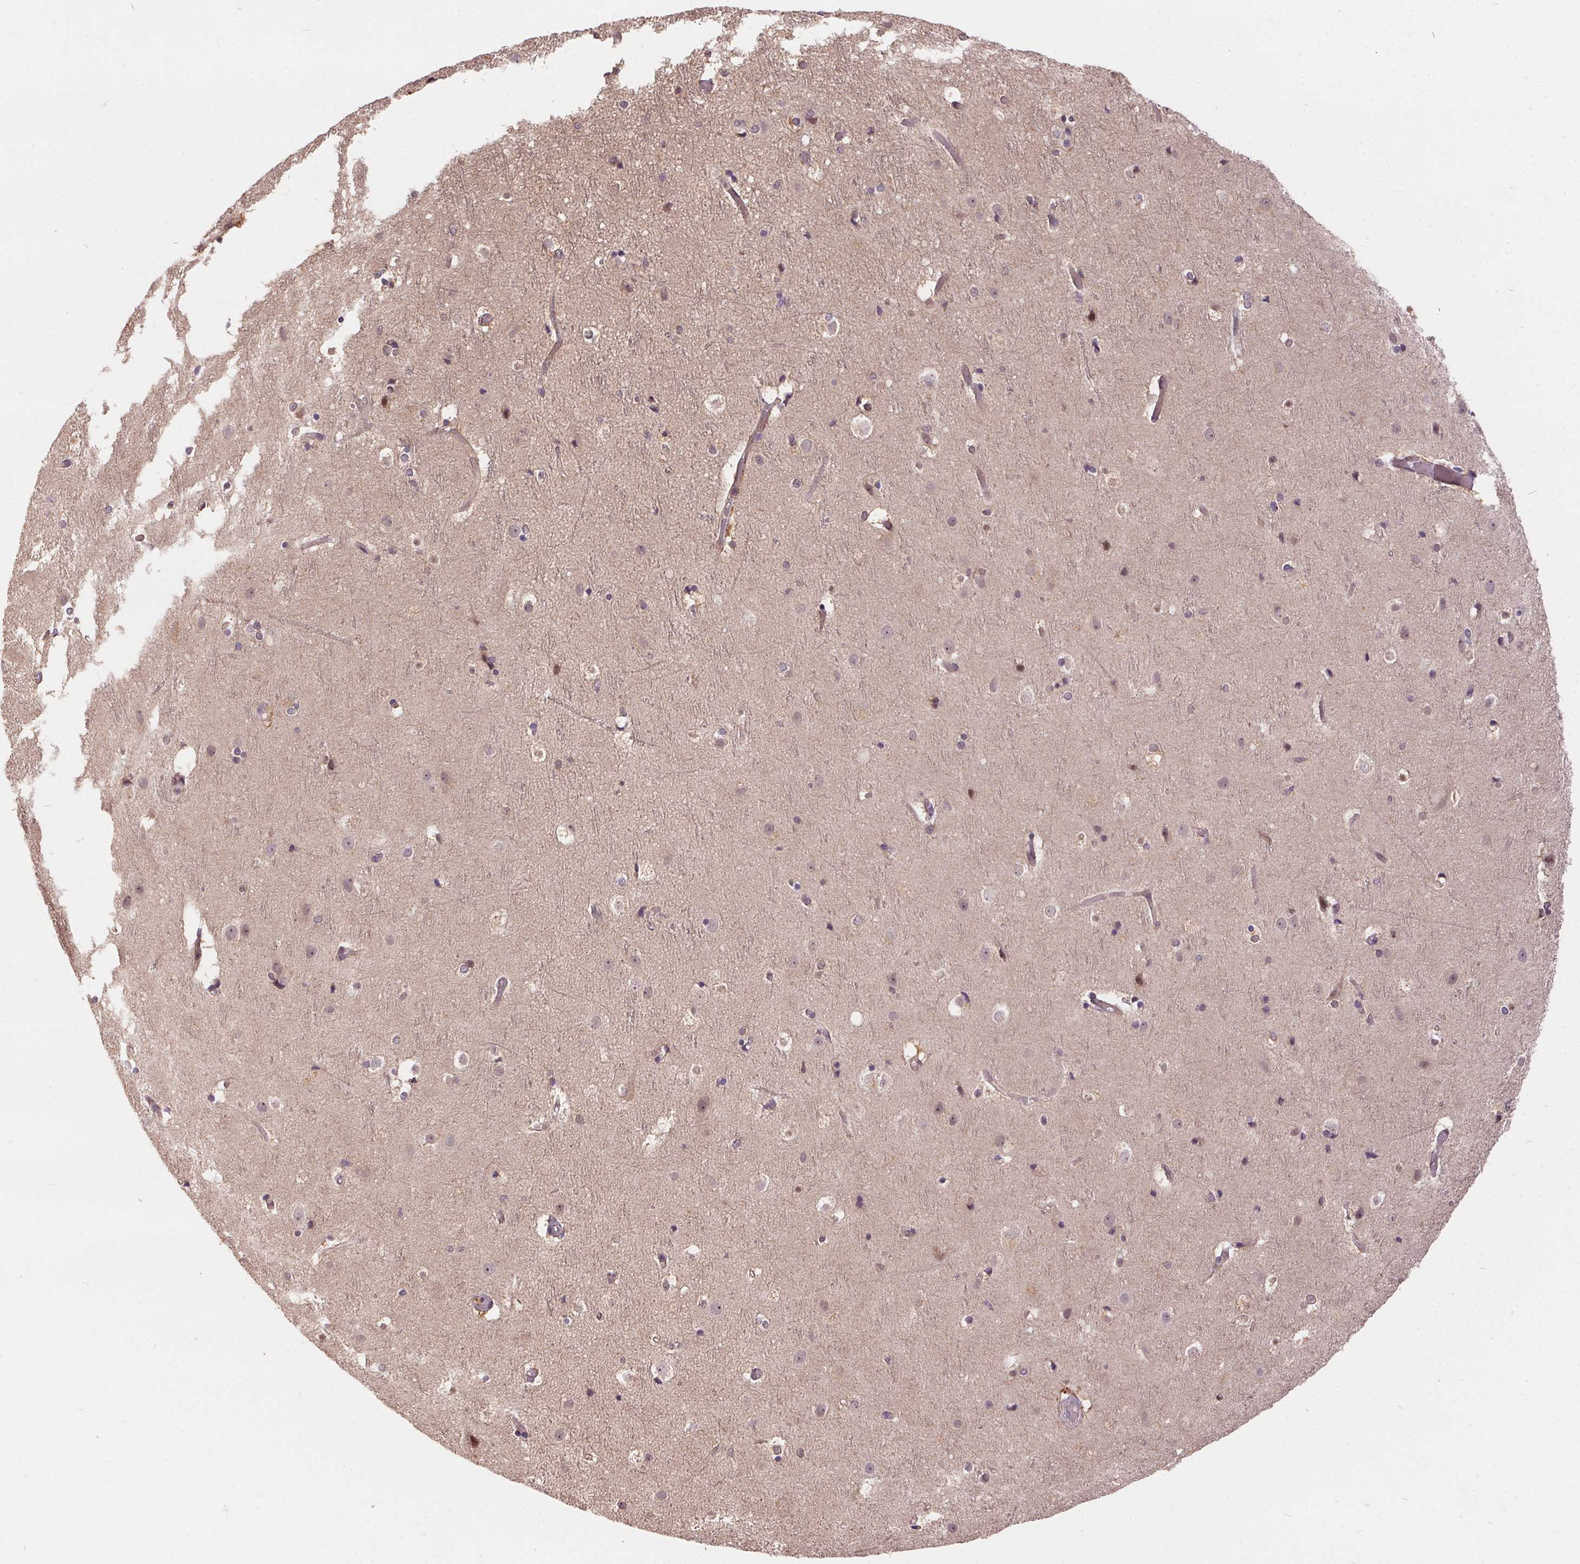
{"staining": {"intensity": "weak", "quantity": "25%-75%", "location": "cytoplasmic/membranous,nuclear"}, "tissue": "cerebral cortex", "cell_type": "Endothelial cells", "image_type": "normal", "snomed": [{"axis": "morphology", "description": "Normal tissue, NOS"}, {"axis": "topography", "description": "Cerebral cortex"}], "caption": "A high-resolution histopathology image shows immunohistochemistry (IHC) staining of normal cerebral cortex, which exhibits weak cytoplasmic/membranous,nuclear positivity in approximately 25%-75% of endothelial cells. (DAB (3,3'-diaminobenzidine) IHC, brown staining for protein, blue staining for nuclei).", "gene": "NUDT16", "patient": {"sex": "female", "age": 52}}